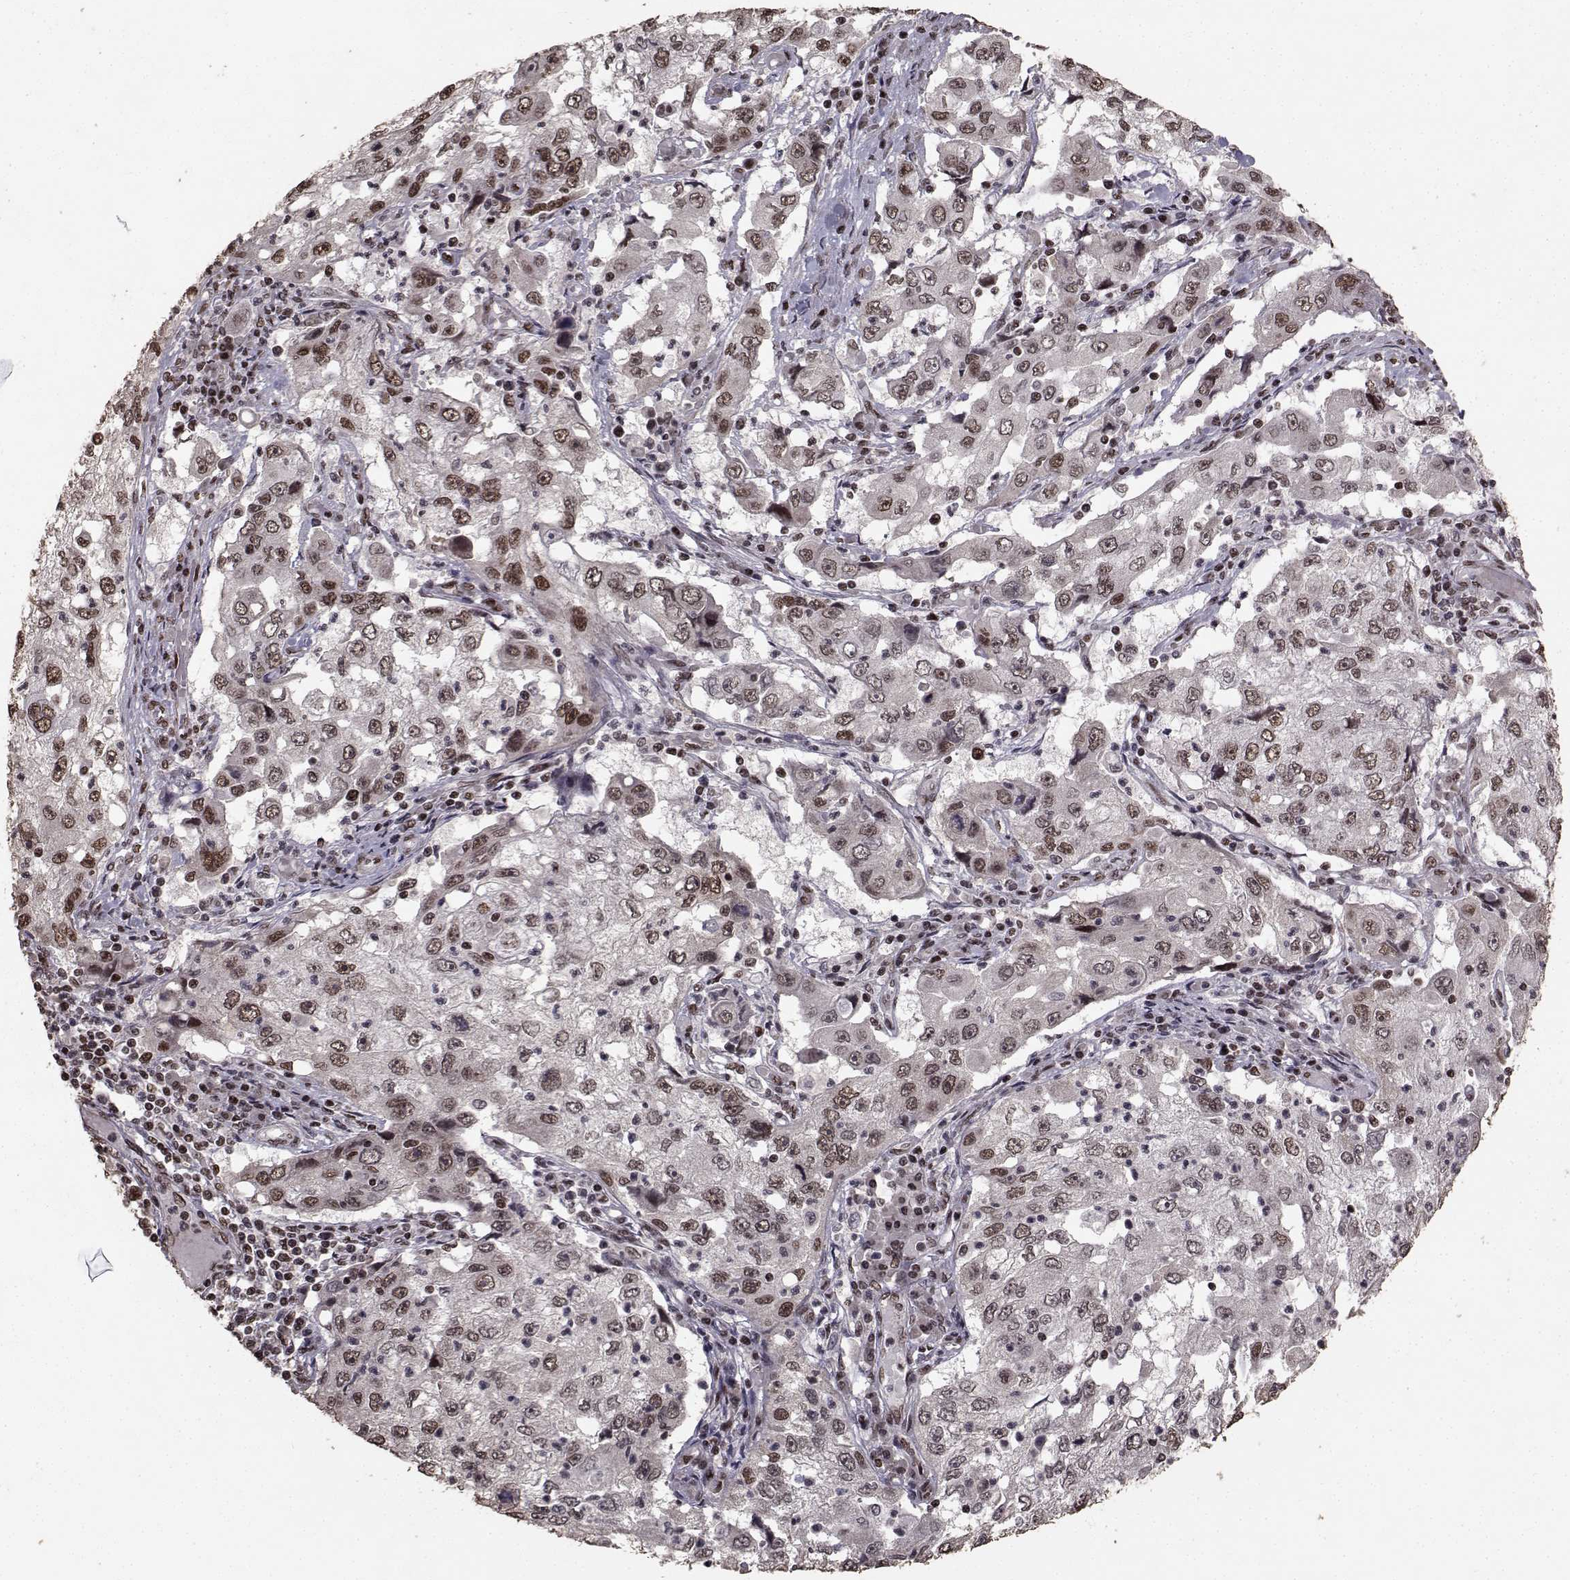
{"staining": {"intensity": "strong", "quantity": "25%-75%", "location": "cytoplasmic/membranous,nuclear"}, "tissue": "cervical cancer", "cell_type": "Tumor cells", "image_type": "cancer", "snomed": [{"axis": "morphology", "description": "Squamous cell carcinoma, NOS"}, {"axis": "topography", "description": "Cervix"}], "caption": "Approximately 25%-75% of tumor cells in human cervical cancer exhibit strong cytoplasmic/membranous and nuclear protein positivity as visualized by brown immunohistochemical staining.", "gene": "SF1", "patient": {"sex": "female", "age": 36}}